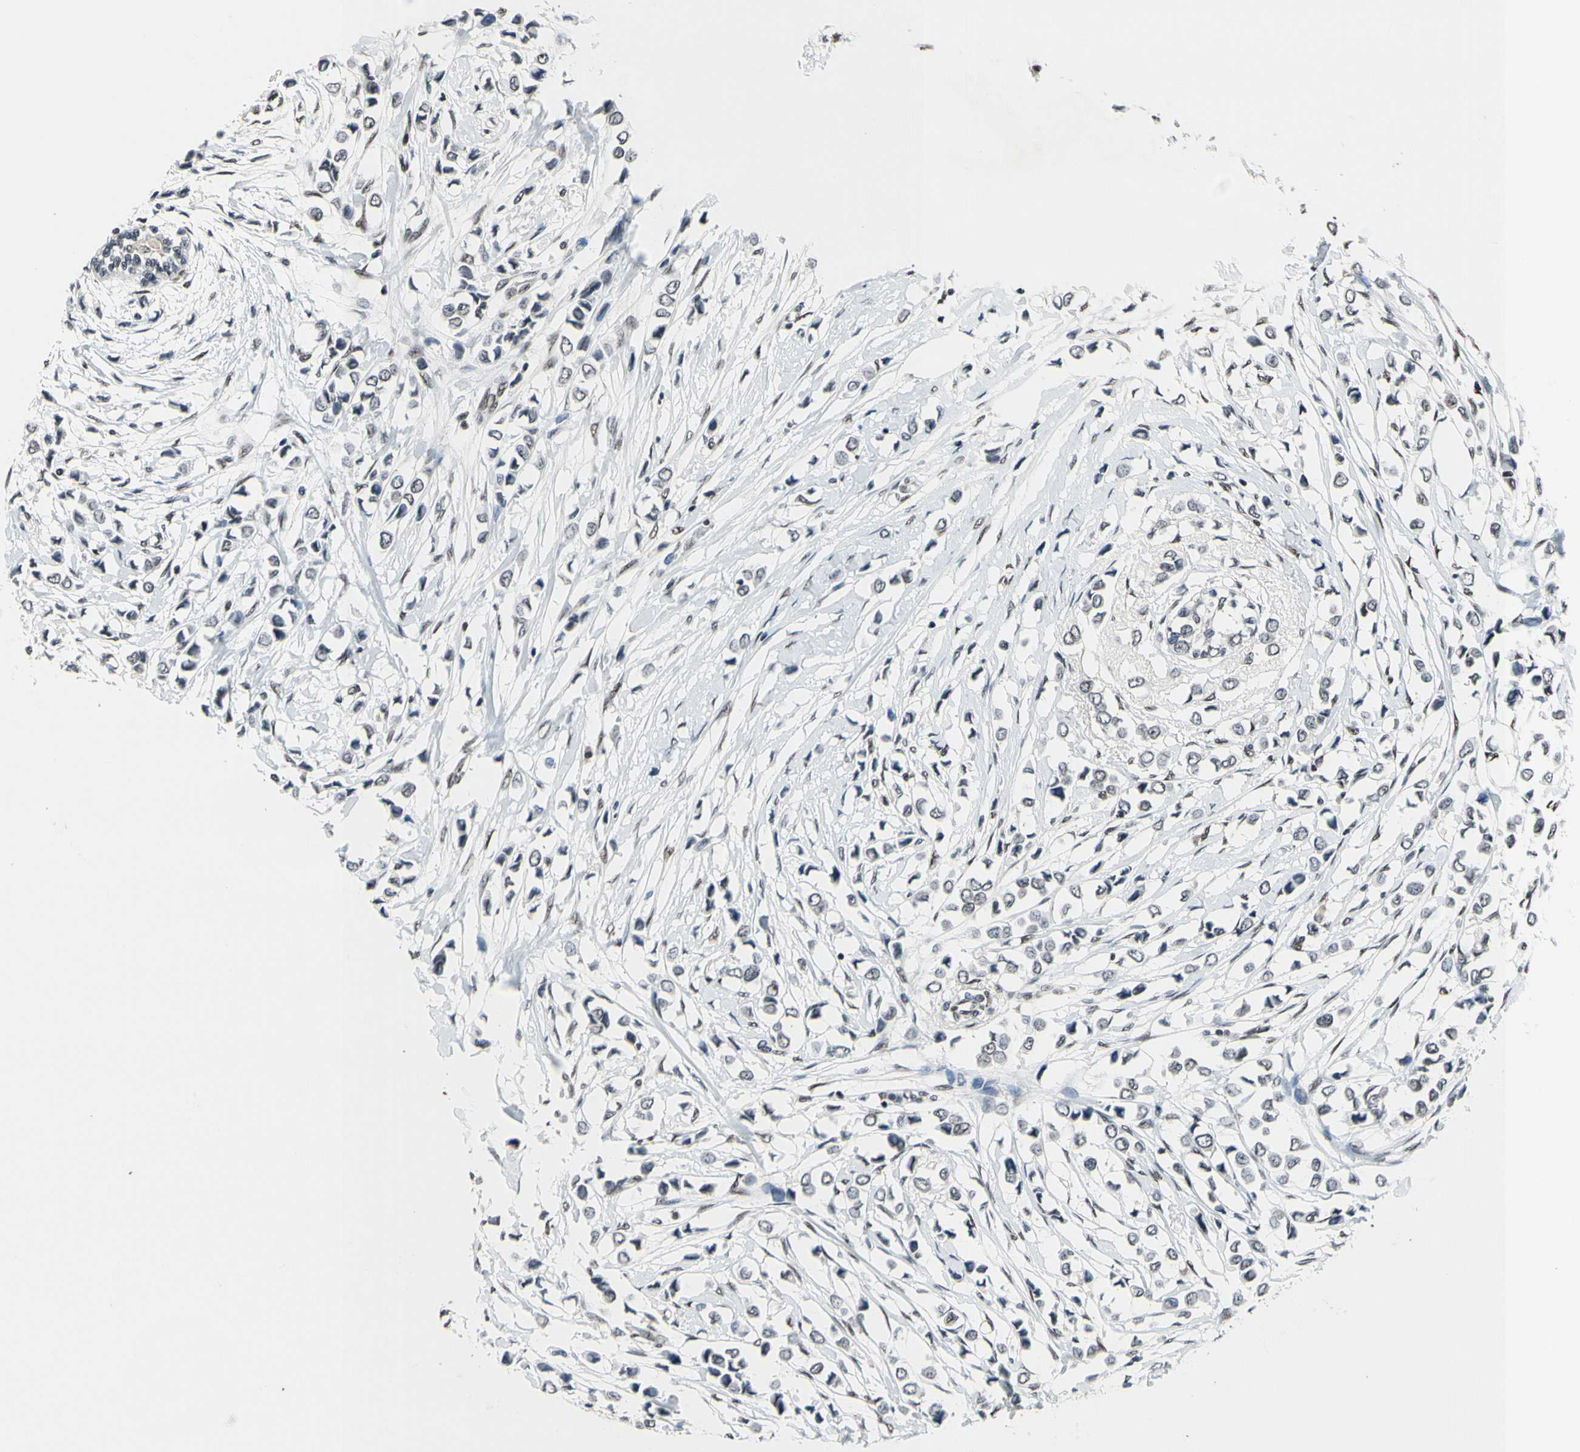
{"staining": {"intensity": "weak", "quantity": ">75%", "location": "nuclear"}, "tissue": "breast cancer", "cell_type": "Tumor cells", "image_type": "cancer", "snomed": [{"axis": "morphology", "description": "Lobular carcinoma"}, {"axis": "topography", "description": "Breast"}], "caption": "An IHC image of neoplastic tissue is shown. Protein staining in brown labels weak nuclear positivity in lobular carcinoma (breast) within tumor cells. (DAB IHC, brown staining for protein, blue staining for nuclei).", "gene": "RECQL", "patient": {"sex": "female", "age": 51}}